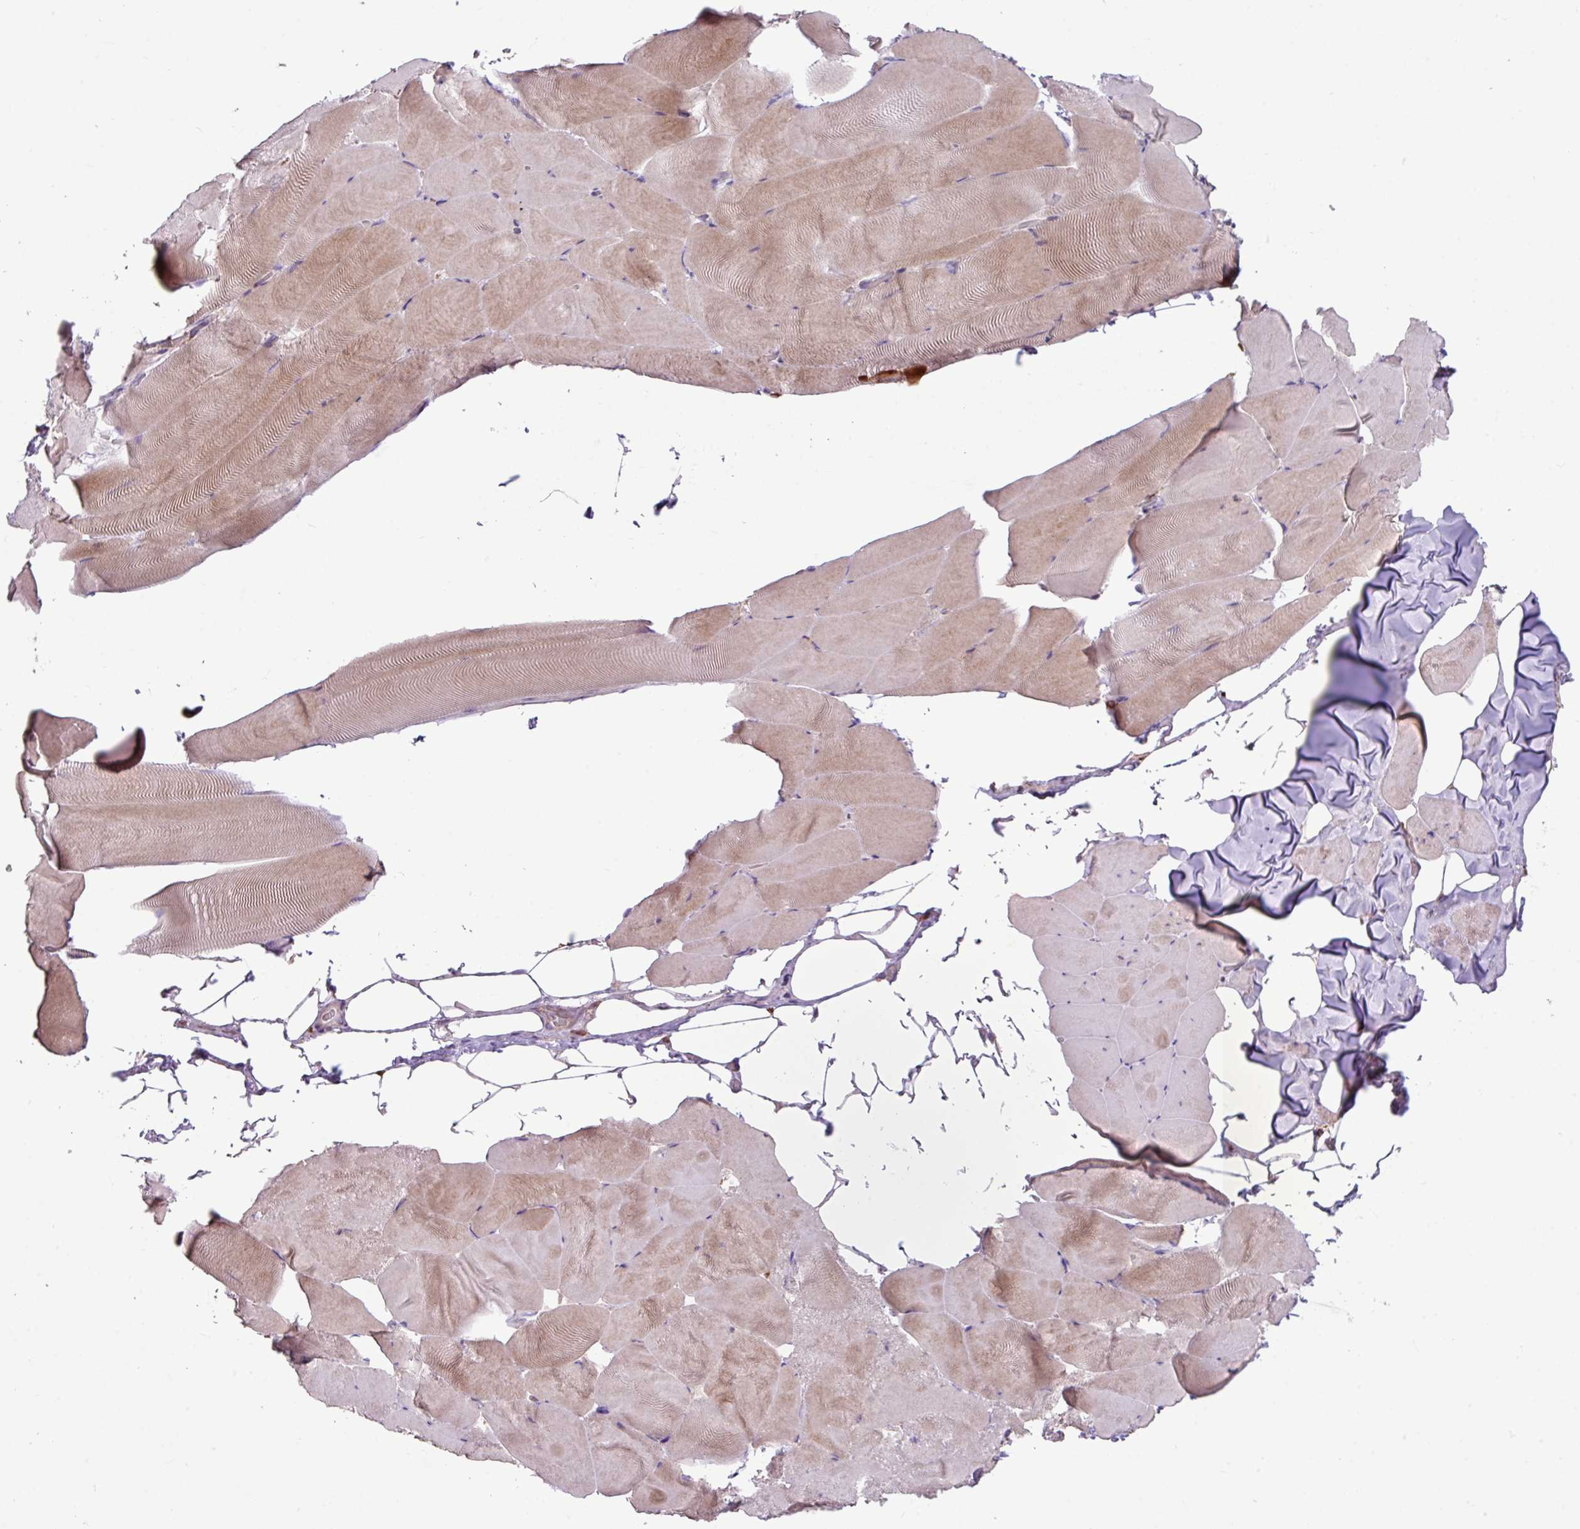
{"staining": {"intensity": "weak", "quantity": "25%-75%", "location": "cytoplasmic/membranous"}, "tissue": "skeletal muscle", "cell_type": "Myocytes", "image_type": "normal", "snomed": [{"axis": "morphology", "description": "Normal tissue, NOS"}, {"axis": "topography", "description": "Skeletal muscle"}], "caption": "Skeletal muscle stained for a protein shows weak cytoplasmic/membranous positivity in myocytes. (brown staining indicates protein expression, while blue staining denotes nuclei).", "gene": "ARHGEF25", "patient": {"sex": "female", "age": 64}}